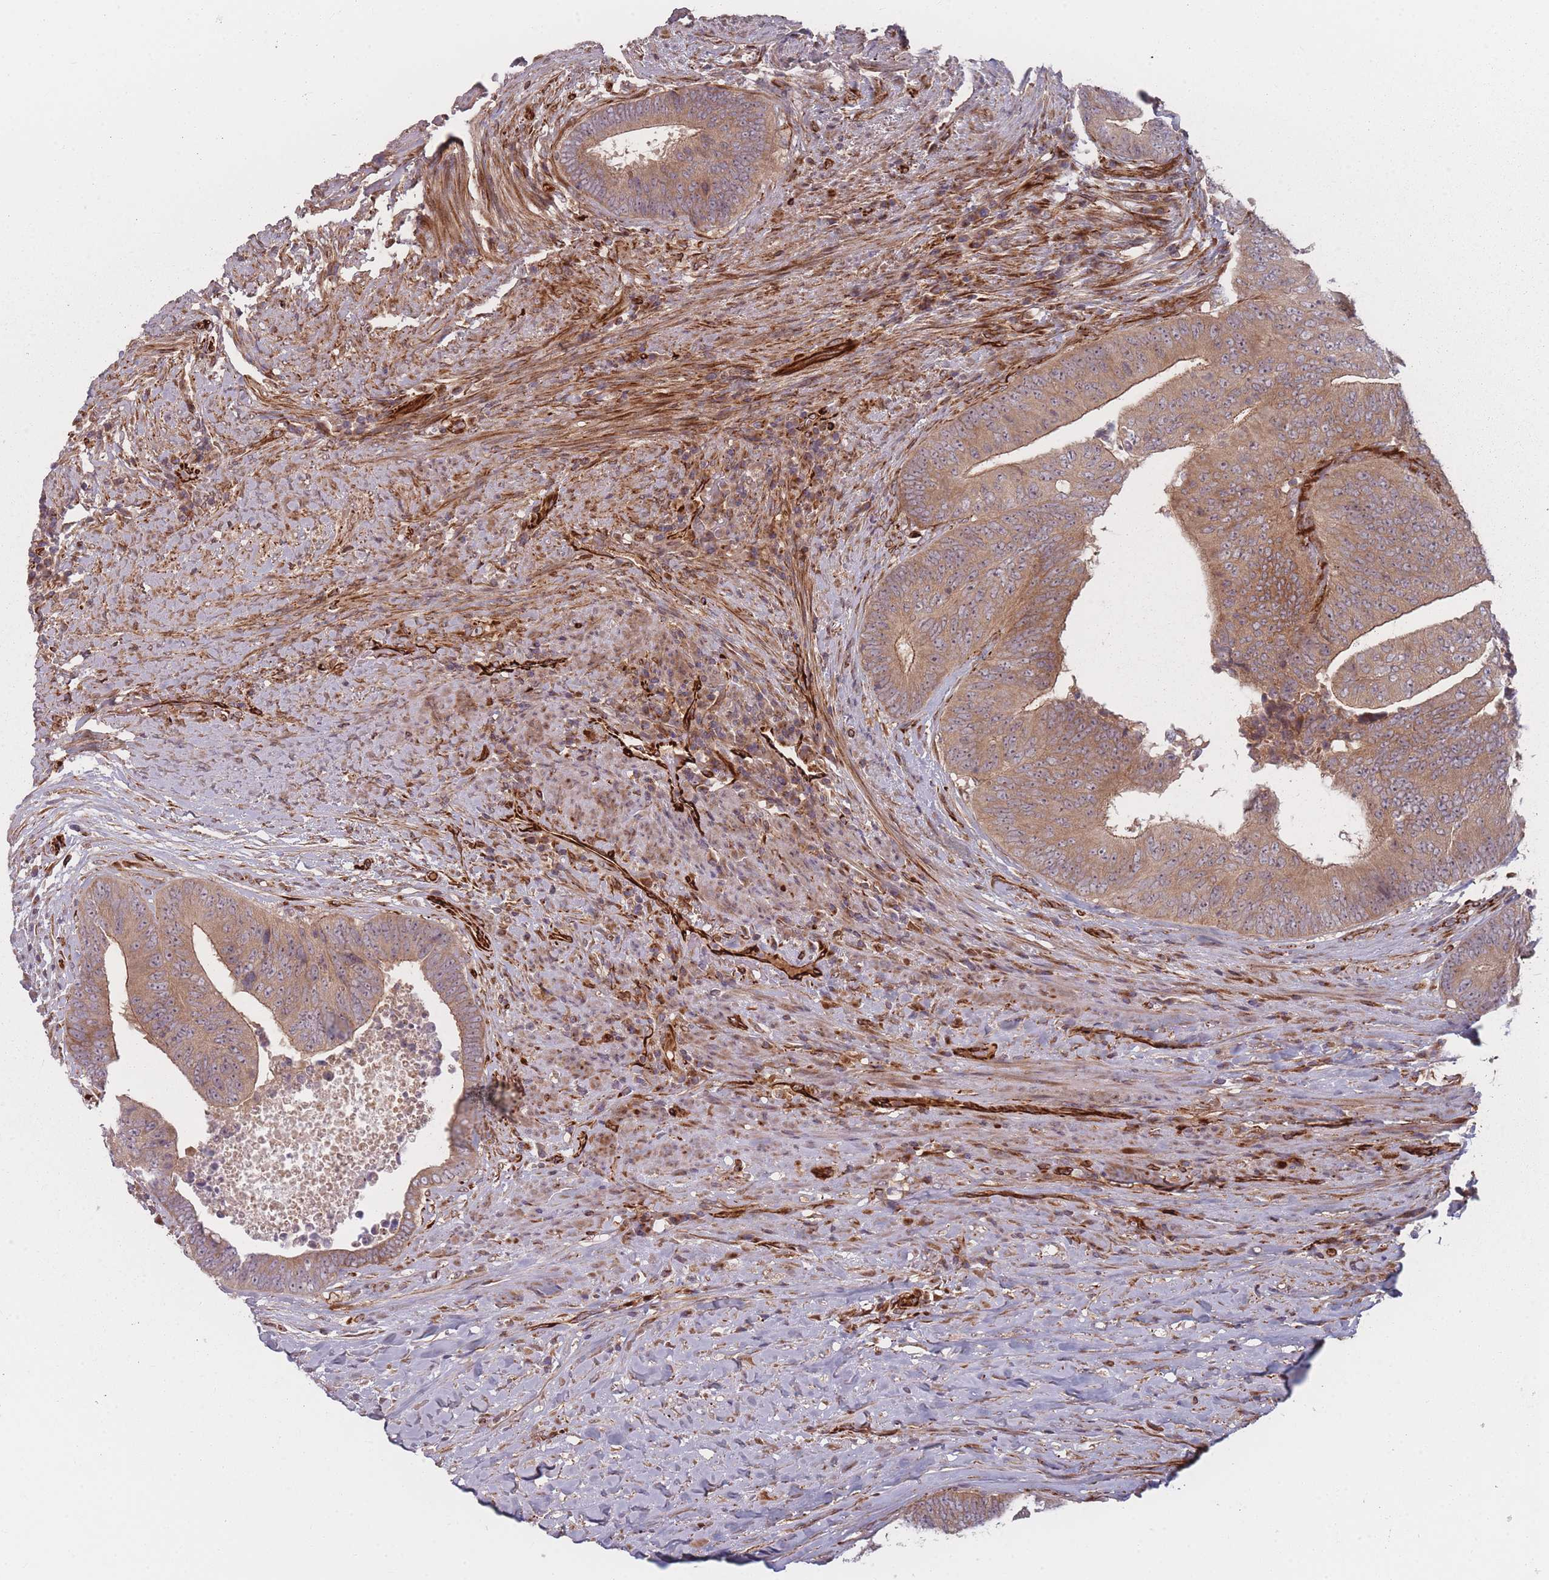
{"staining": {"intensity": "weak", "quantity": ">75%", "location": "cytoplasmic/membranous"}, "tissue": "colorectal cancer", "cell_type": "Tumor cells", "image_type": "cancer", "snomed": [{"axis": "morphology", "description": "Adenocarcinoma, NOS"}, {"axis": "topography", "description": "Rectum"}], "caption": "Immunohistochemical staining of adenocarcinoma (colorectal) displays low levels of weak cytoplasmic/membranous expression in about >75% of tumor cells. Immunohistochemistry stains the protein in brown and the nuclei are stained blue.", "gene": "EEF1AKMT2", "patient": {"sex": "male", "age": 72}}